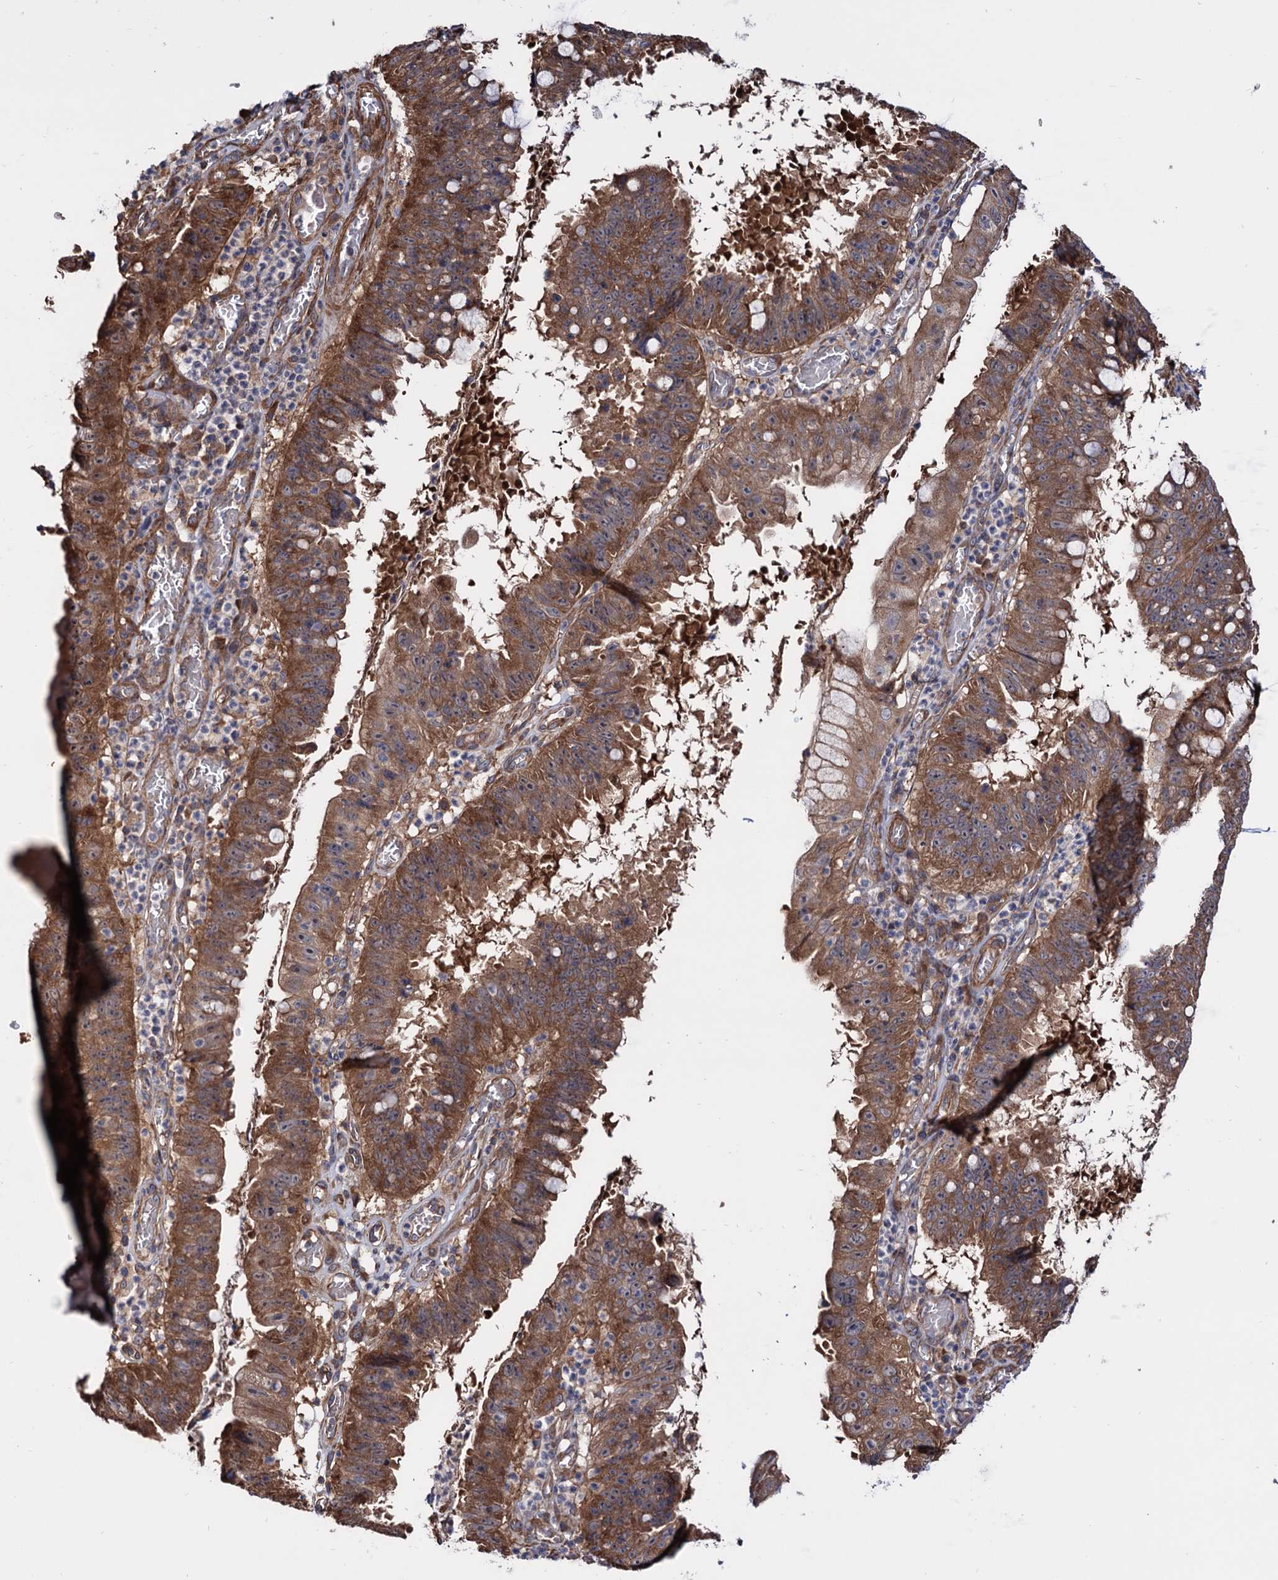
{"staining": {"intensity": "moderate", "quantity": ">75%", "location": "cytoplasmic/membranous"}, "tissue": "stomach cancer", "cell_type": "Tumor cells", "image_type": "cancer", "snomed": [{"axis": "morphology", "description": "Adenocarcinoma, NOS"}, {"axis": "topography", "description": "Stomach"}], "caption": "The histopathology image exhibits immunohistochemical staining of adenocarcinoma (stomach). There is moderate cytoplasmic/membranous expression is seen in about >75% of tumor cells.", "gene": "FERMT2", "patient": {"sex": "male", "age": 59}}